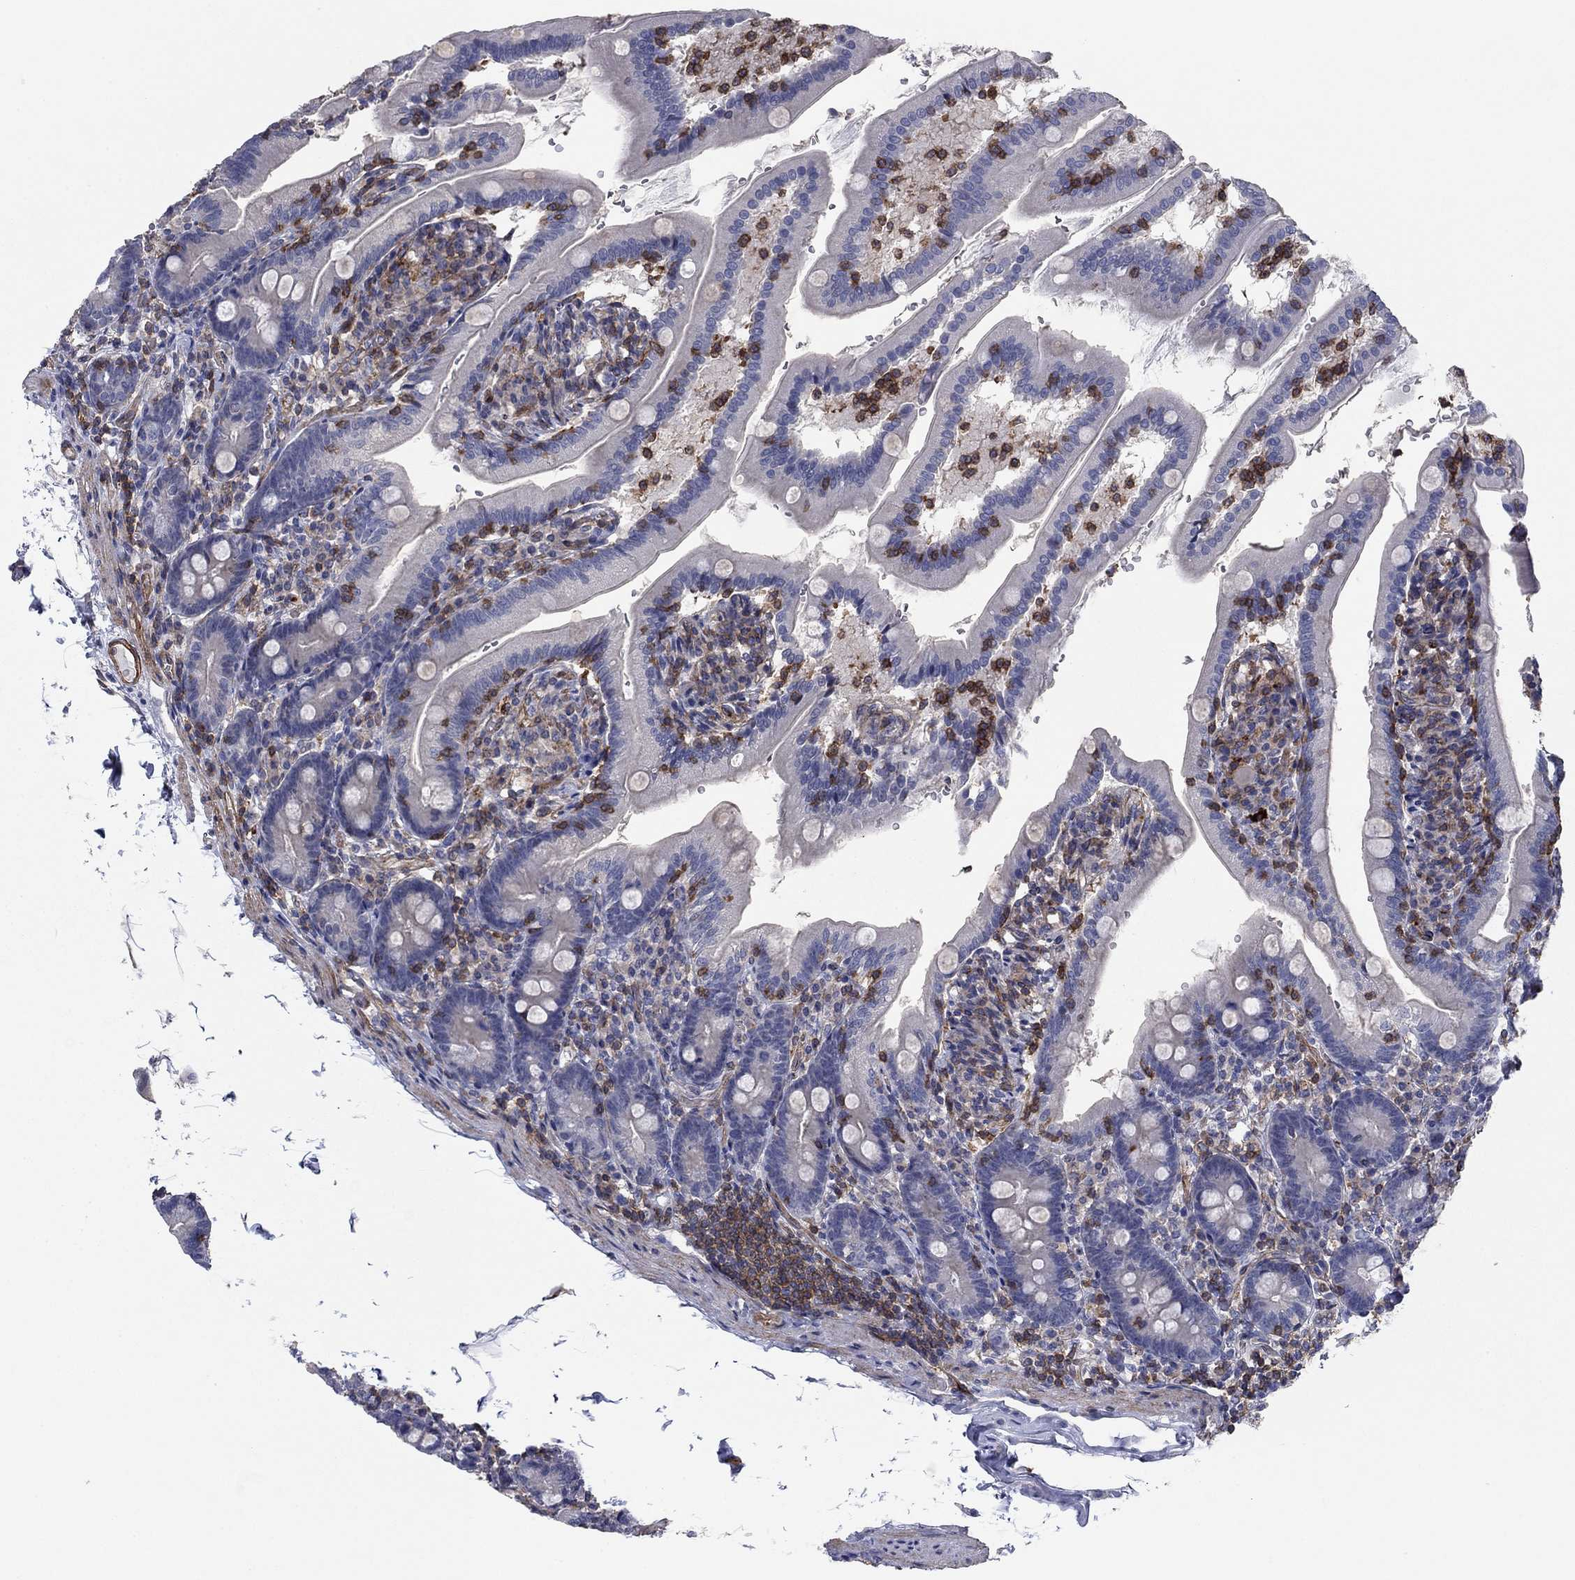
{"staining": {"intensity": "negative", "quantity": "none", "location": "none"}, "tissue": "duodenum", "cell_type": "Glandular cells", "image_type": "normal", "snomed": [{"axis": "morphology", "description": "Normal tissue, NOS"}, {"axis": "topography", "description": "Duodenum"}], "caption": "DAB (3,3'-diaminobenzidine) immunohistochemical staining of unremarkable duodenum reveals no significant staining in glandular cells.", "gene": "PSD4", "patient": {"sex": "female", "age": 67}}